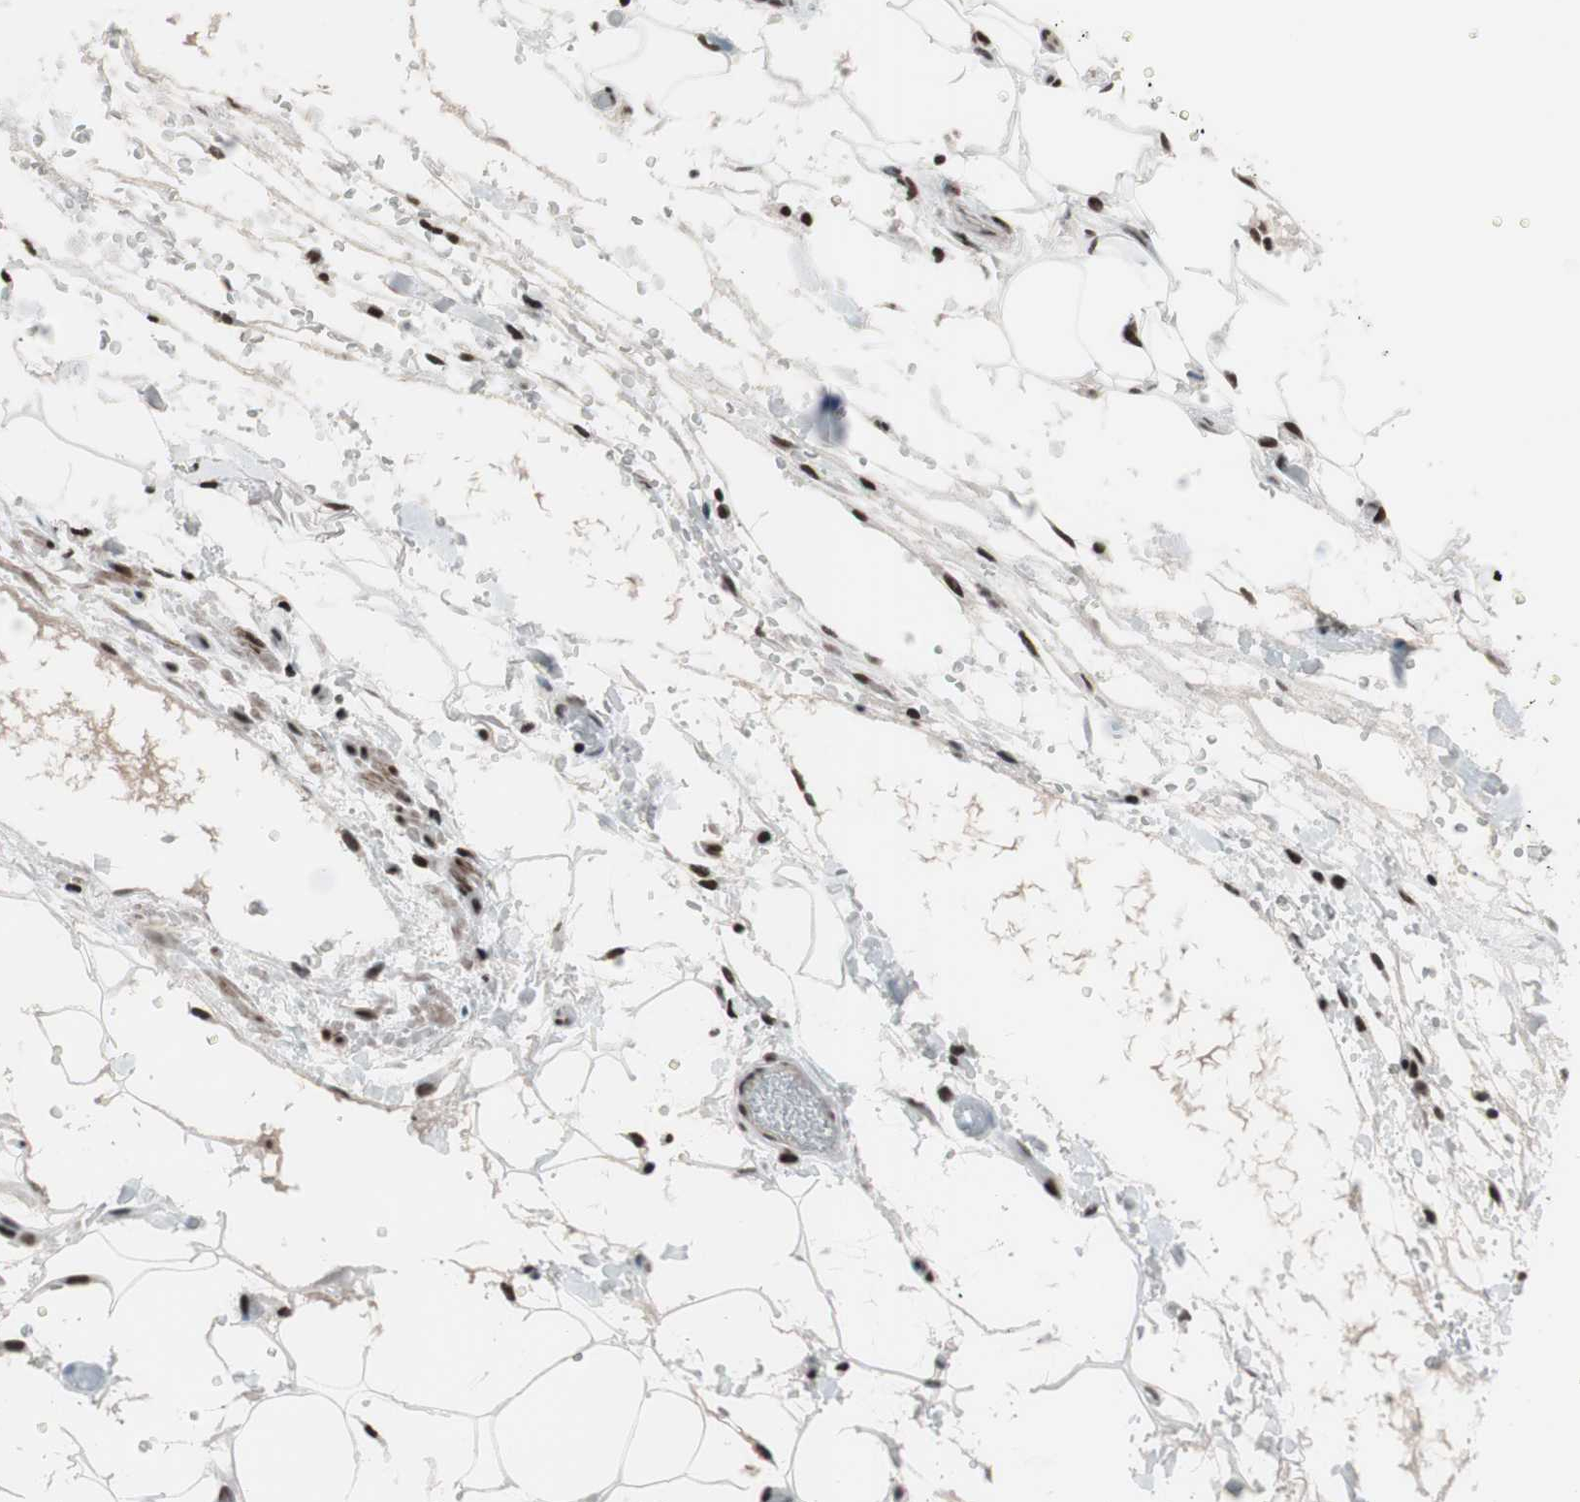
{"staining": {"intensity": "moderate", "quantity": ">75%", "location": "nuclear"}, "tissue": "stomach cancer", "cell_type": "Tumor cells", "image_type": "cancer", "snomed": [{"axis": "morphology", "description": "Adenocarcinoma, NOS"}, {"axis": "topography", "description": "Stomach, lower"}], "caption": "Immunohistochemistry histopathology image of stomach cancer (adenocarcinoma) stained for a protein (brown), which displays medium levels of moderate nuclear staining in approximately >75% of tumor cells.", "gene": "ARID1A", "patient": {"sex": "male", "age": 84}}